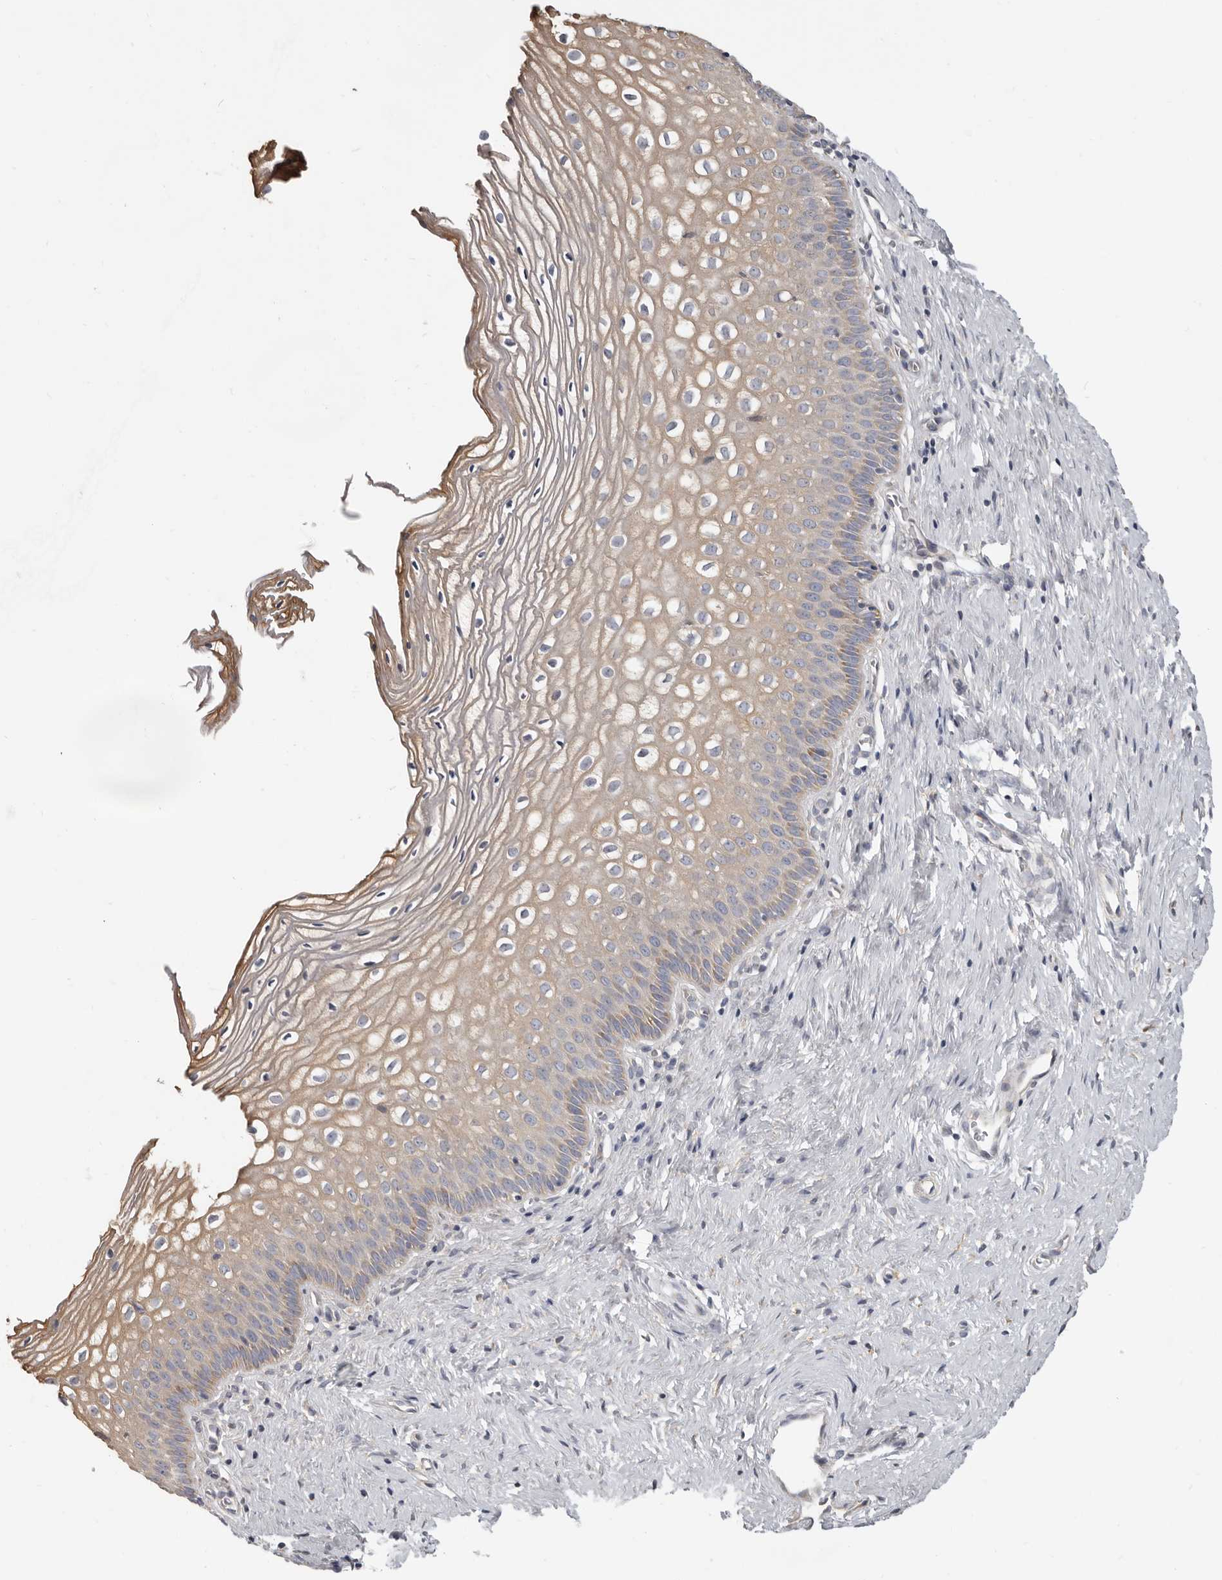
{"staining": {"intensity": "weak", "quantity": ">75%", "location": "cytoplasmic/membranous"}, "tissue": "cervix", "cell_type": "Squamous epithelial cells", "image_type": "normal", "snomed": [{"axis": "morphology", "description": "Normal tissue, NOS"}, {"axis": "topography", "description": "Cervix"}], "caption": "Approximately >75% of squamous epithelial cells in normal human cervix demonstrate weak cytoplasmic/membranous protein expression as visualized by brown immunohistochemical staining.", "gene": "UNK", "patient": {"sex": "female", "age": 27}}